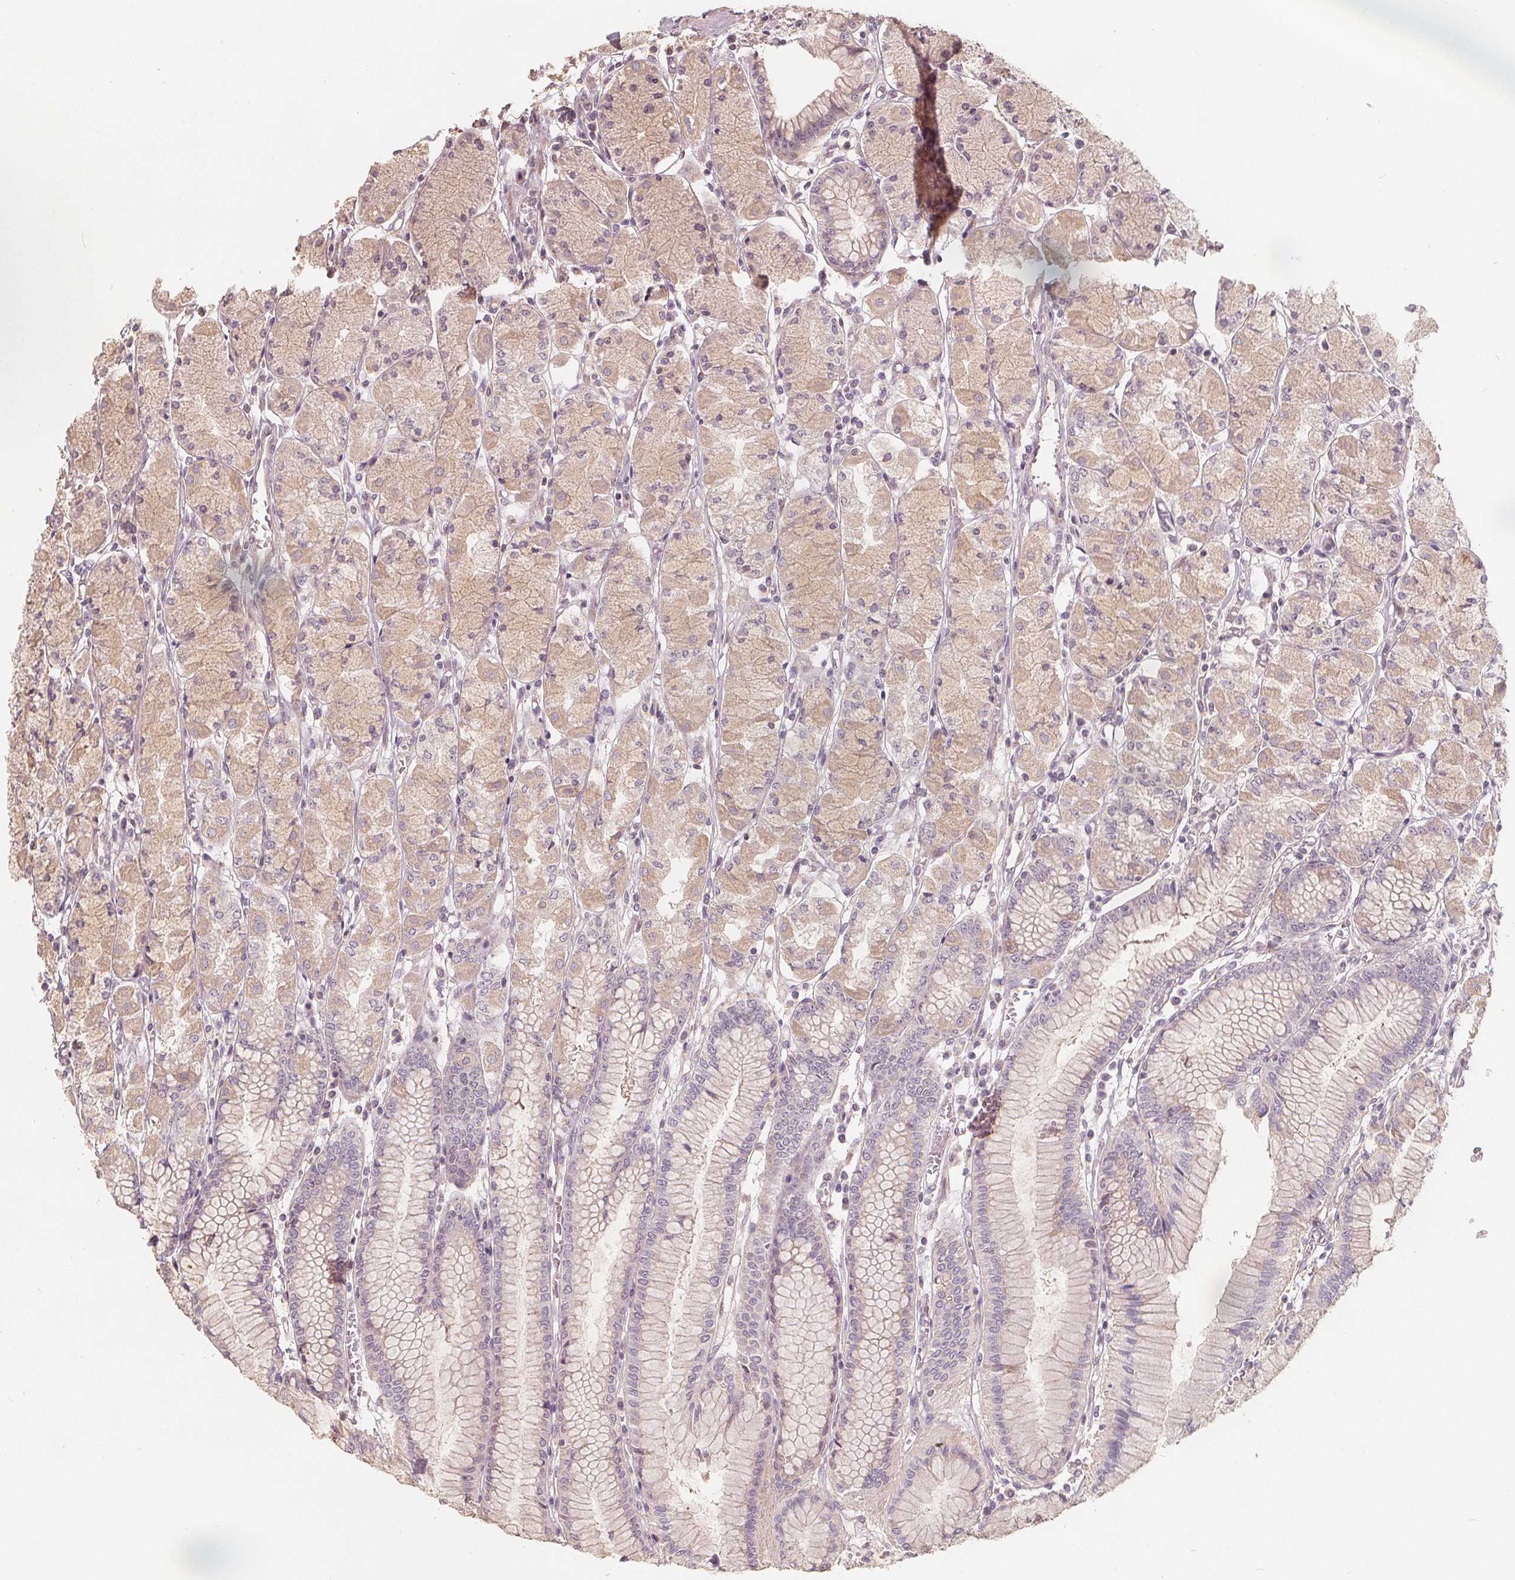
{"staining": {"intensity": "weak", "quantity": "25%-75%", "location": "cytoplasmic/membranous"}, "tissue": "stomach", "cell_type": "Glandular cells", "image_type": "normal", "snomed": [{"axis": "morphology", "description": "Normal tissue, NOS"}, {"axis": "topography", "description": "Stomach, upper"}], "caption": "This is a histology image of immunohistochemistry (IHC) staining of normal stomach, which shows weak positivity in the cytoplasmic/membranous of glandular cells.", "gene": "DRC3", "patient": {"sex": "male", "age": 69}}